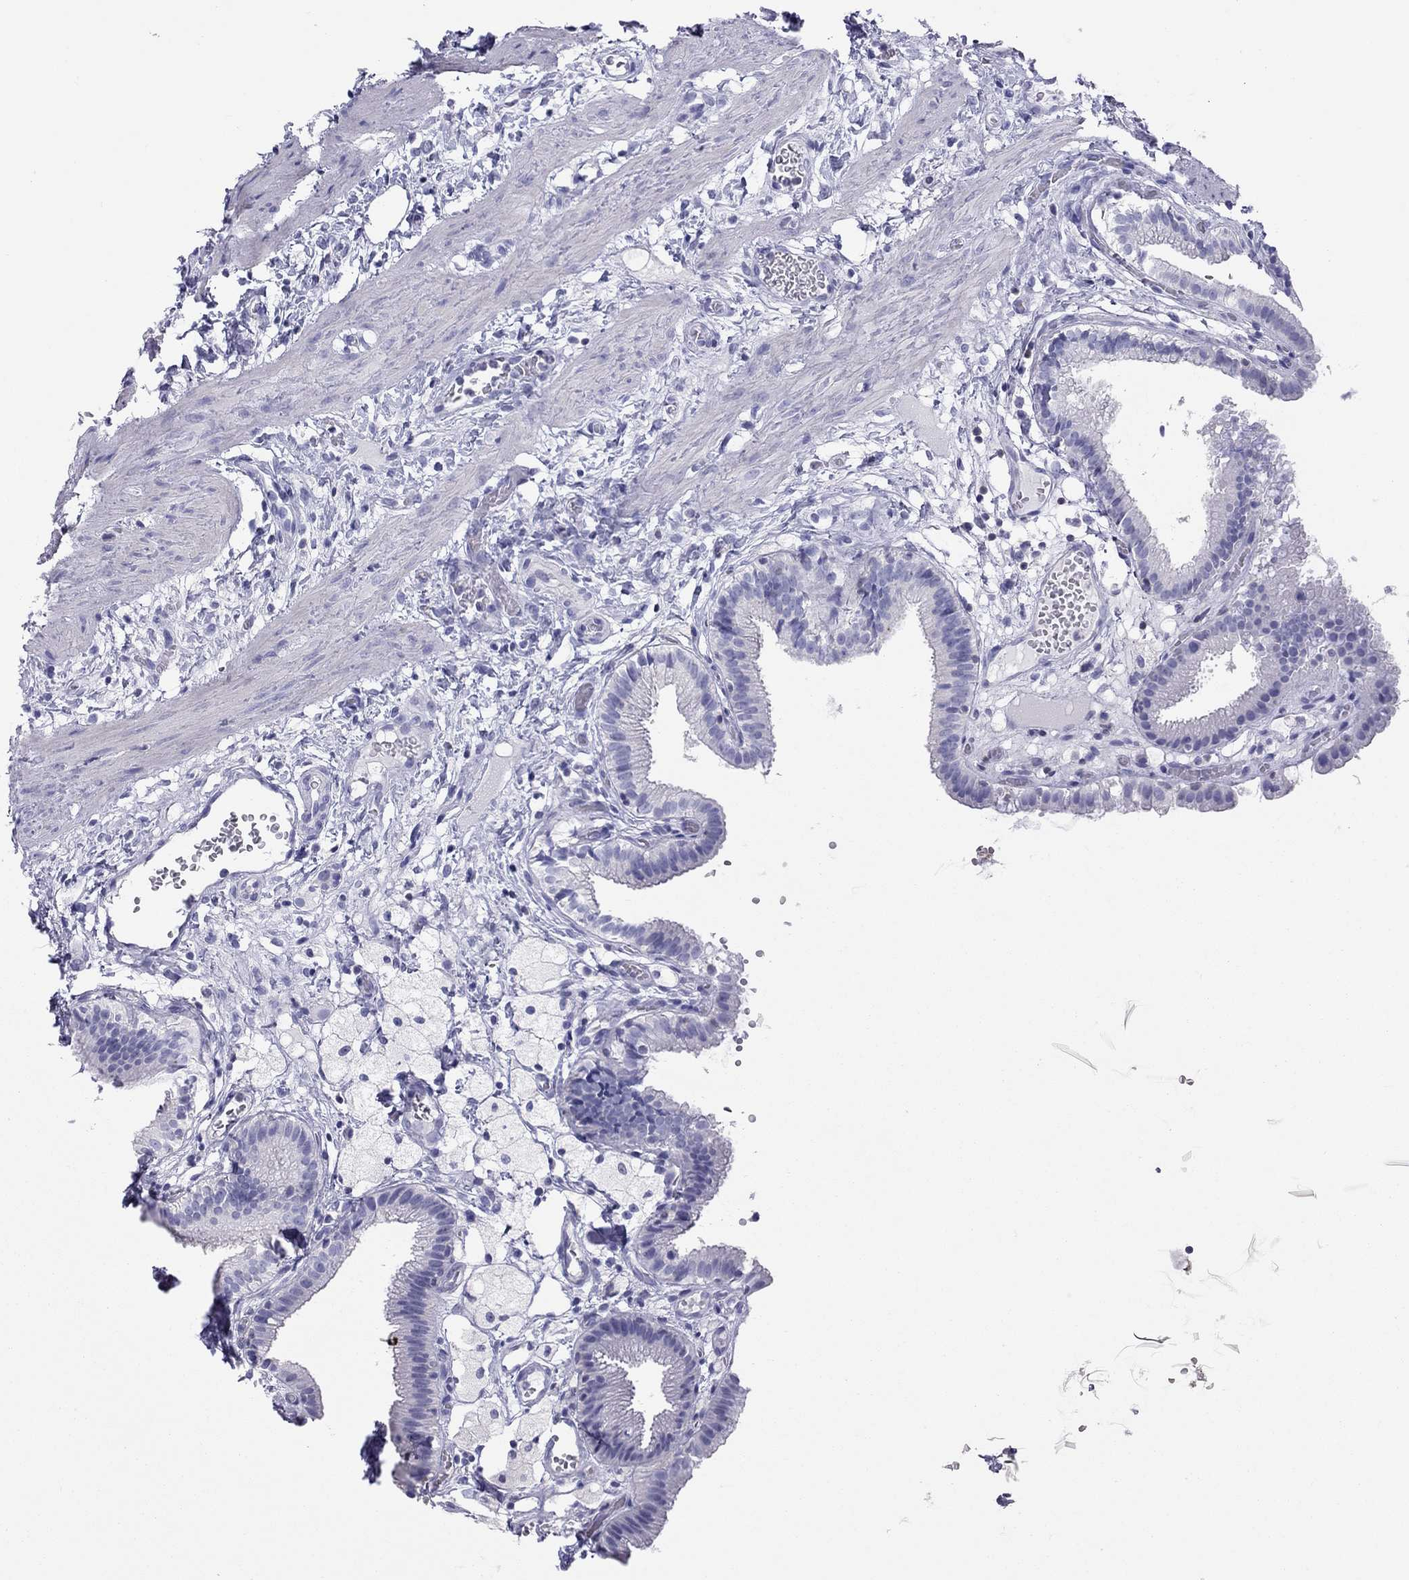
{"staining": {"intensity": "negative", "quantity": "none", "location": "none"}, "tissue": "gallbladder", "cell_type": "Glandular cells", "image_type": "normal", "snomed": [{"axis": "morphology", "description": "Normal tissue, NOS"}, {"axis": "topography", "description": "Gallbladder"}], "caption": "Gallbladder was stained to show a protein in brown. There is no significant staining in glandular cells. (DAB (3,3'-diaminobenzidine) IHC visualized using brightfield microscopy, high magnification).", "gene": "STAG3", "patient": {"sex": "female", "age": 24}}